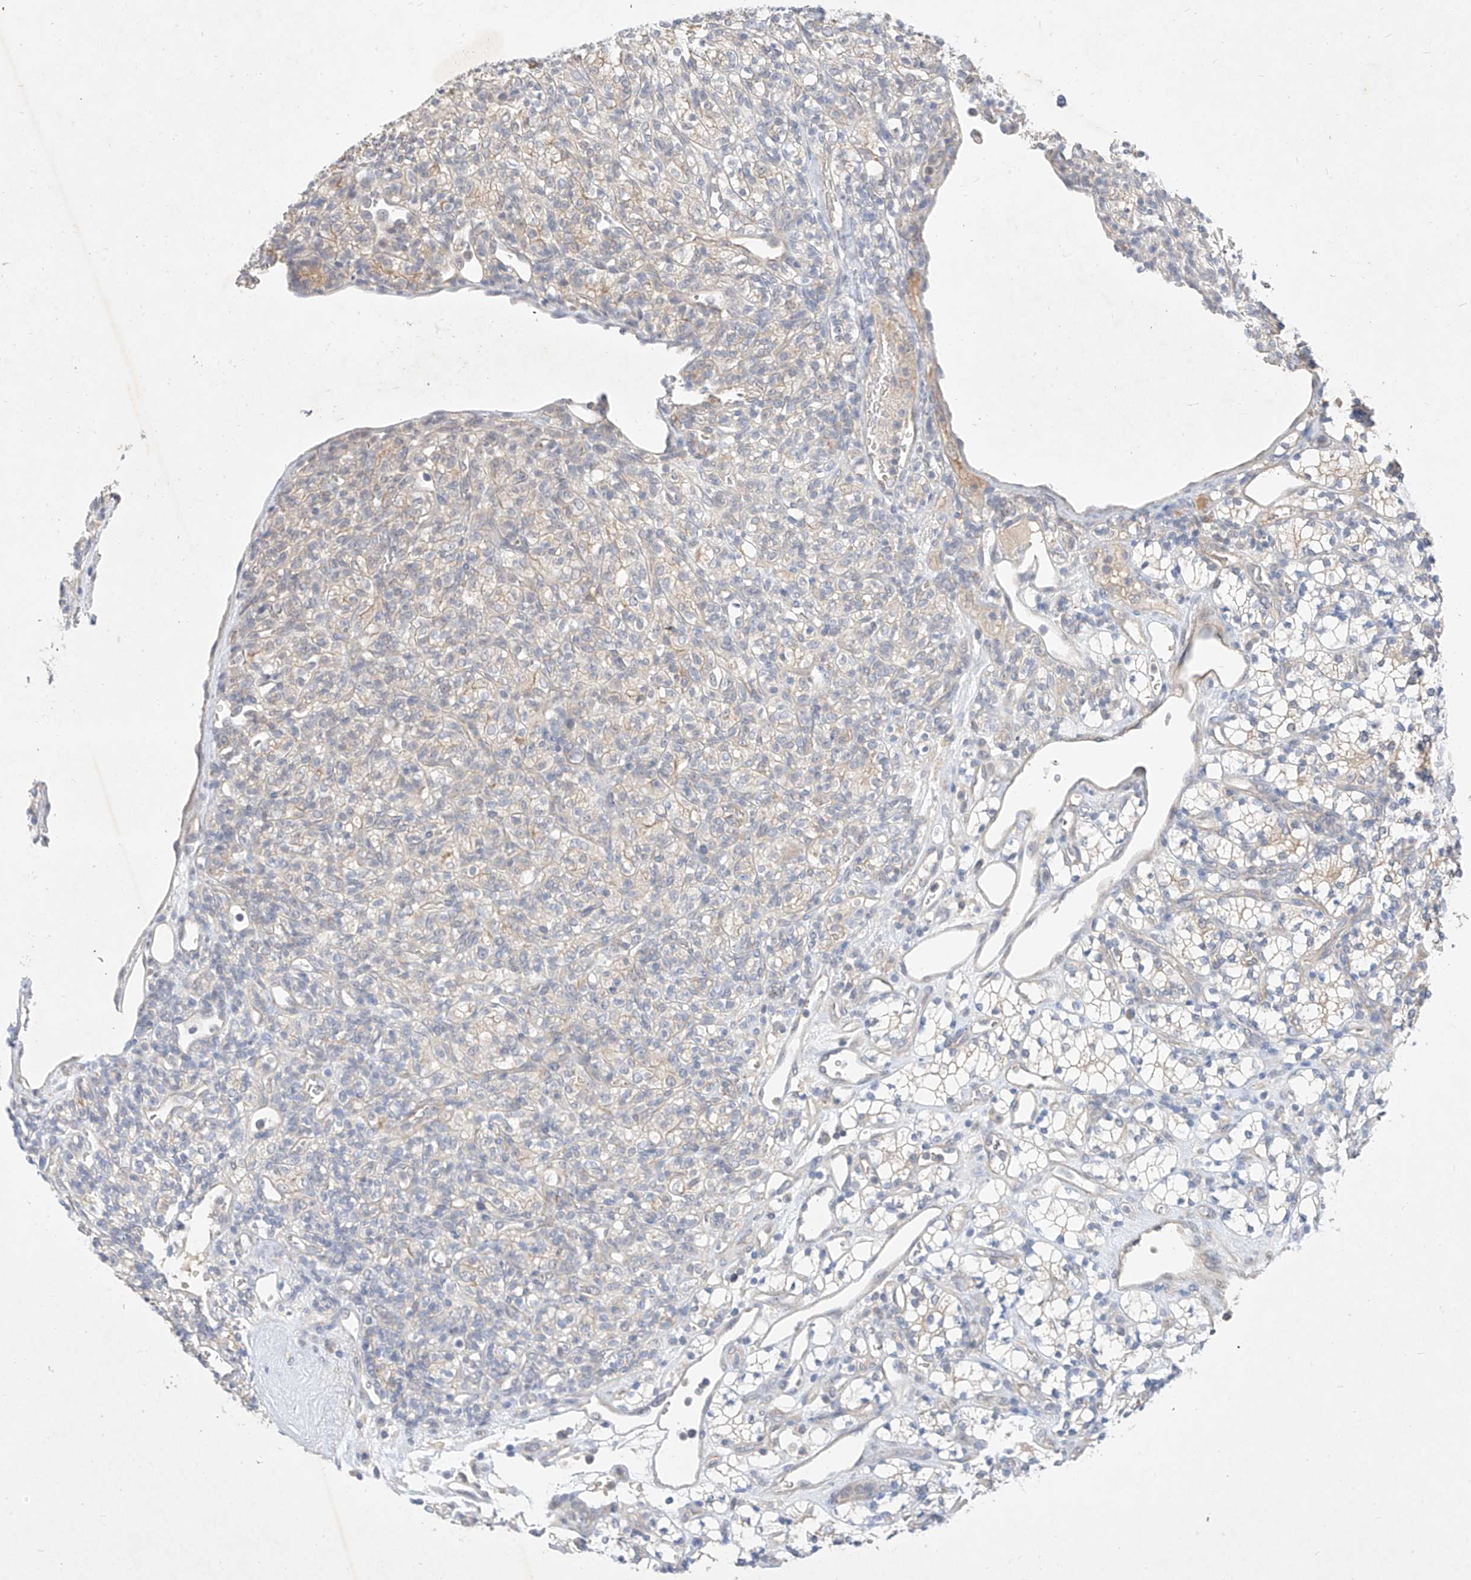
{"staining": {"intensity": "negative", "quantity": "none", "location": "none"}, "tissue": "renal cancer", "cell_type": "Tumor cells", "image_type": "cancer", "snomed": [{"axis": "morphology", "description": "Adenocarcinoma, NOS"}, {"axis": "topography", "description": "Kidney"}], "caption": "Tumor cells are negative for protein expression in human renal adenocarcinoma.", "gene": "IL22RA2", "patient": {"sex": "male", "age": 77}}